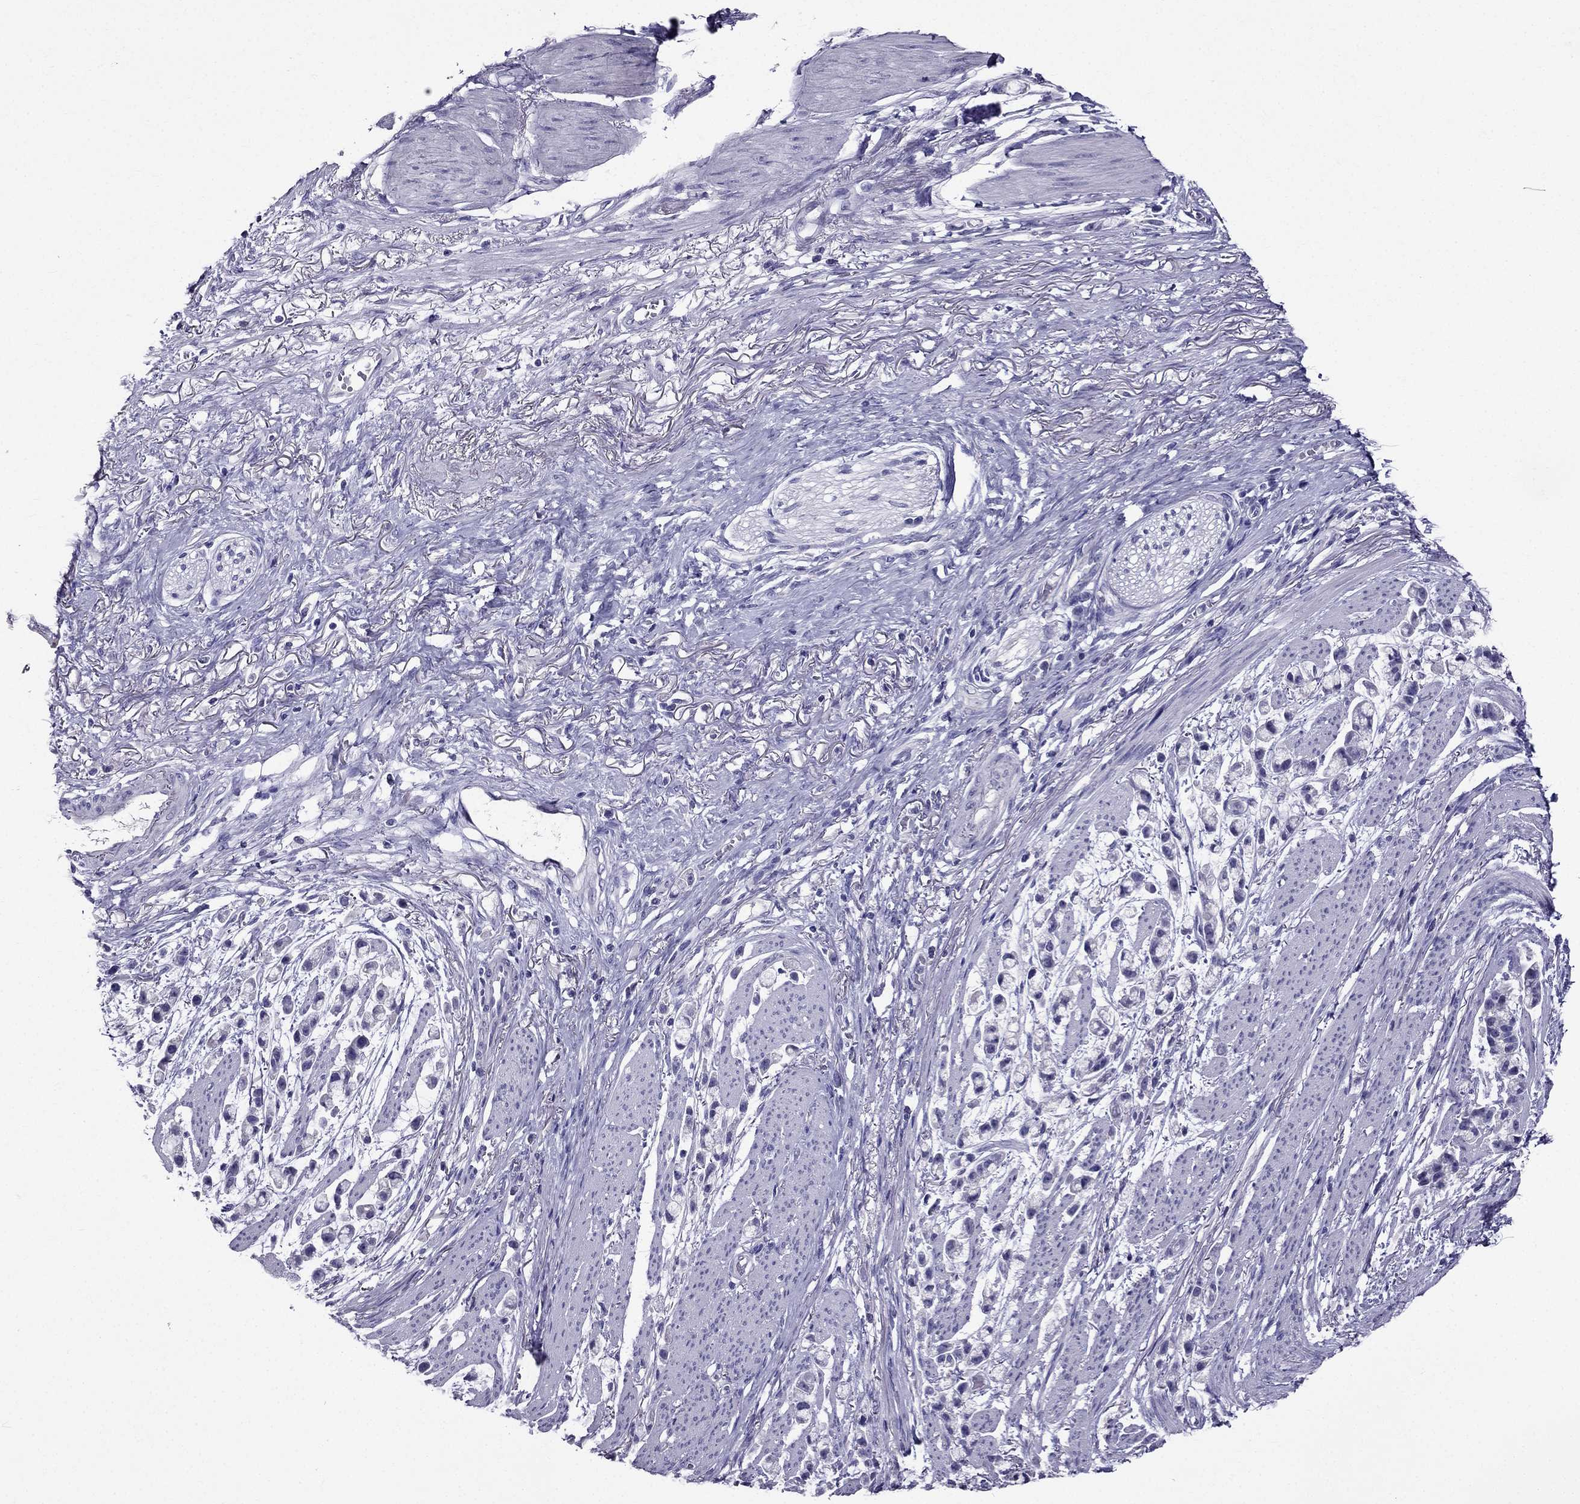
{"staining": {"intensity": "negative", "quantity": "none", "location": "none"}, "tissue": "stomach cancer", "cell_type": "Tumor cells", "image_type": "cancer", "snomed": [{"axis": "morphology", "description": "Adenocarcinoma, NOS"}, {"axis": "topography", "description": "Stomach"}], "caption": "Immunohistochemistry of stomach cancer (adenocarcinoma) demonstrates no positivity in tumor cells. Nuclei are stained in blue.", "gene": "ZNF541", "patient": {"sex": "female", "age": 81}}